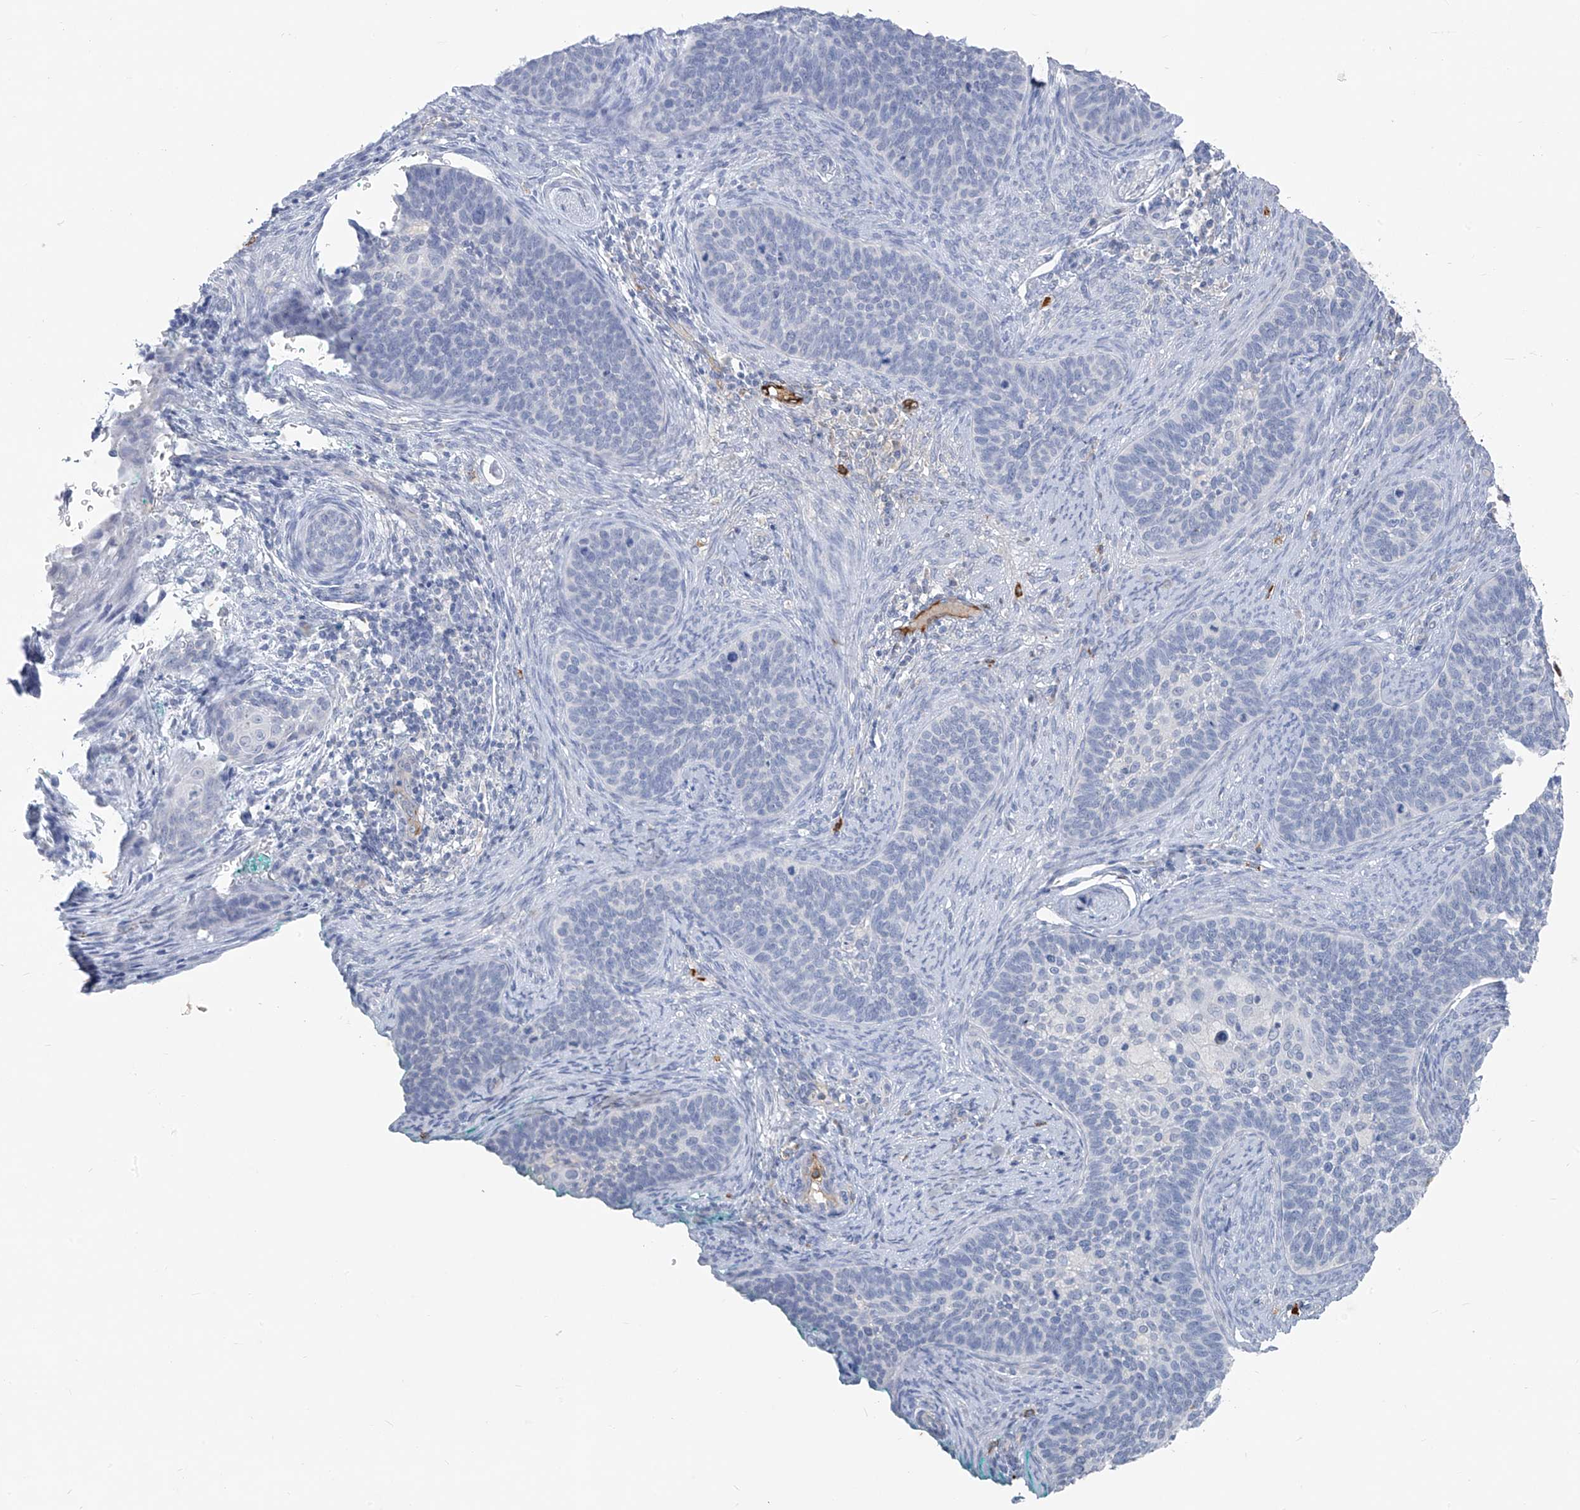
{"staining": {"intensity": "negative", "quantity": "none", "location": "none"}, "tissue": "cervical cancer", "cell_type": "Tumor cells", "image_type": "cancer", "snomed": [{"axis": "morphology", "description": "Squamous cell carcinoma, NOS"}, {"axis": "topography", "description": "Cervix"}], "caption": "Squamous cell carcinoma (cervical) was stained to show a protein in brown. There is no significant expression in tumor cells.", "gene": "CX3CR1", "patient": {"sex": "female", "age": 33}}